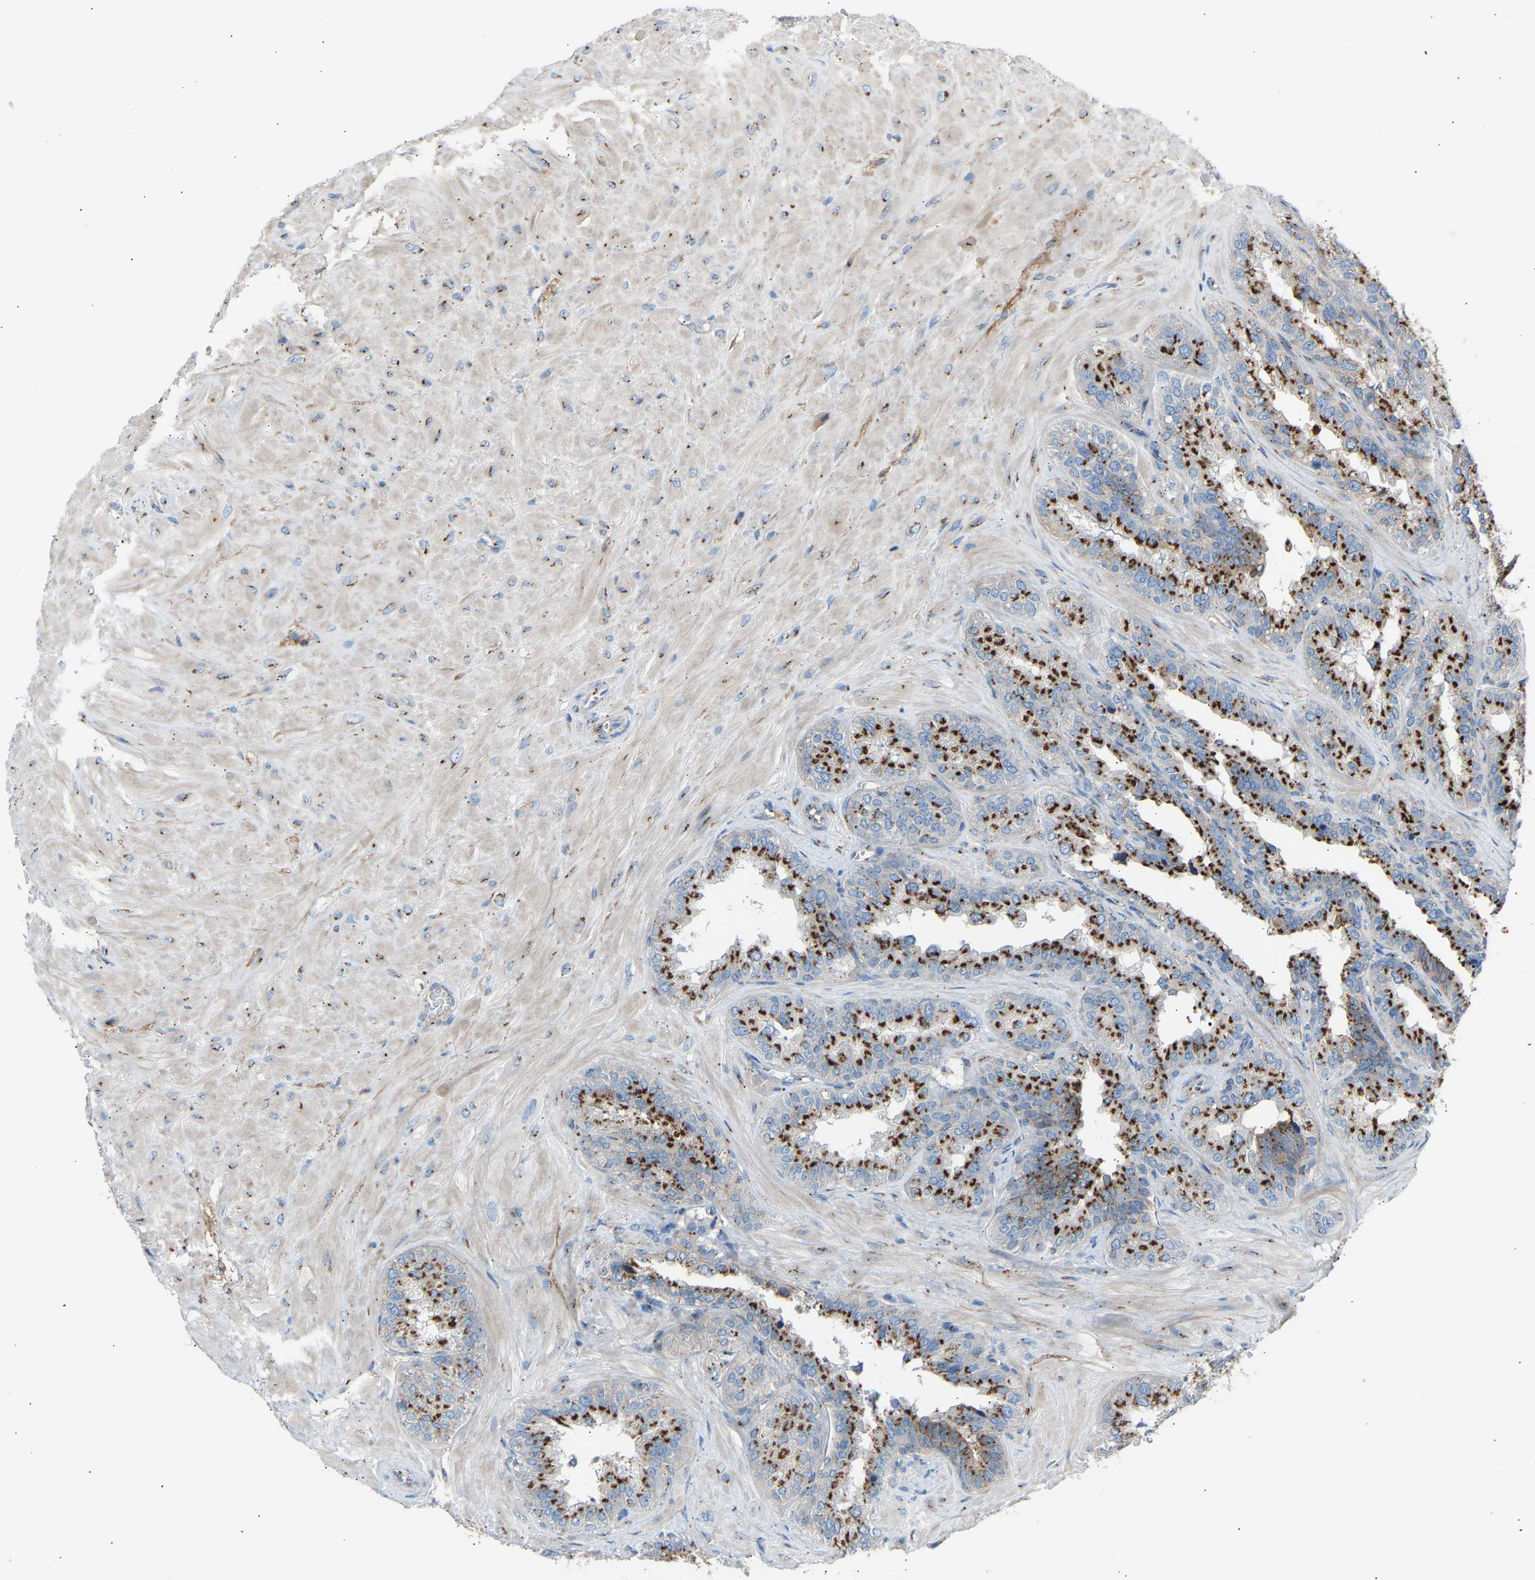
{"staining": {"intensity": "strong", "quantity": ">75%", "location": "cytoplasmic/membranous"}, "tissue": "seminal vesicle", "cell_type": "Glandular cells", "image_type": "normal", "snomed": [{"axis": "morphology", "description": "Normal tissue, NOS"}, {"axis": "topography", "description": "Prostate"}, {"axis": "topography", "description": "Seminal veicle"}], "caption": "Seminal vesicle stained with a brown dye exhibits strong cytoplasmic/membranous positive positivity in about >75% of glandular cells.", "gene": "CYREN", "patient": {"sex": "male", "age": 51}}